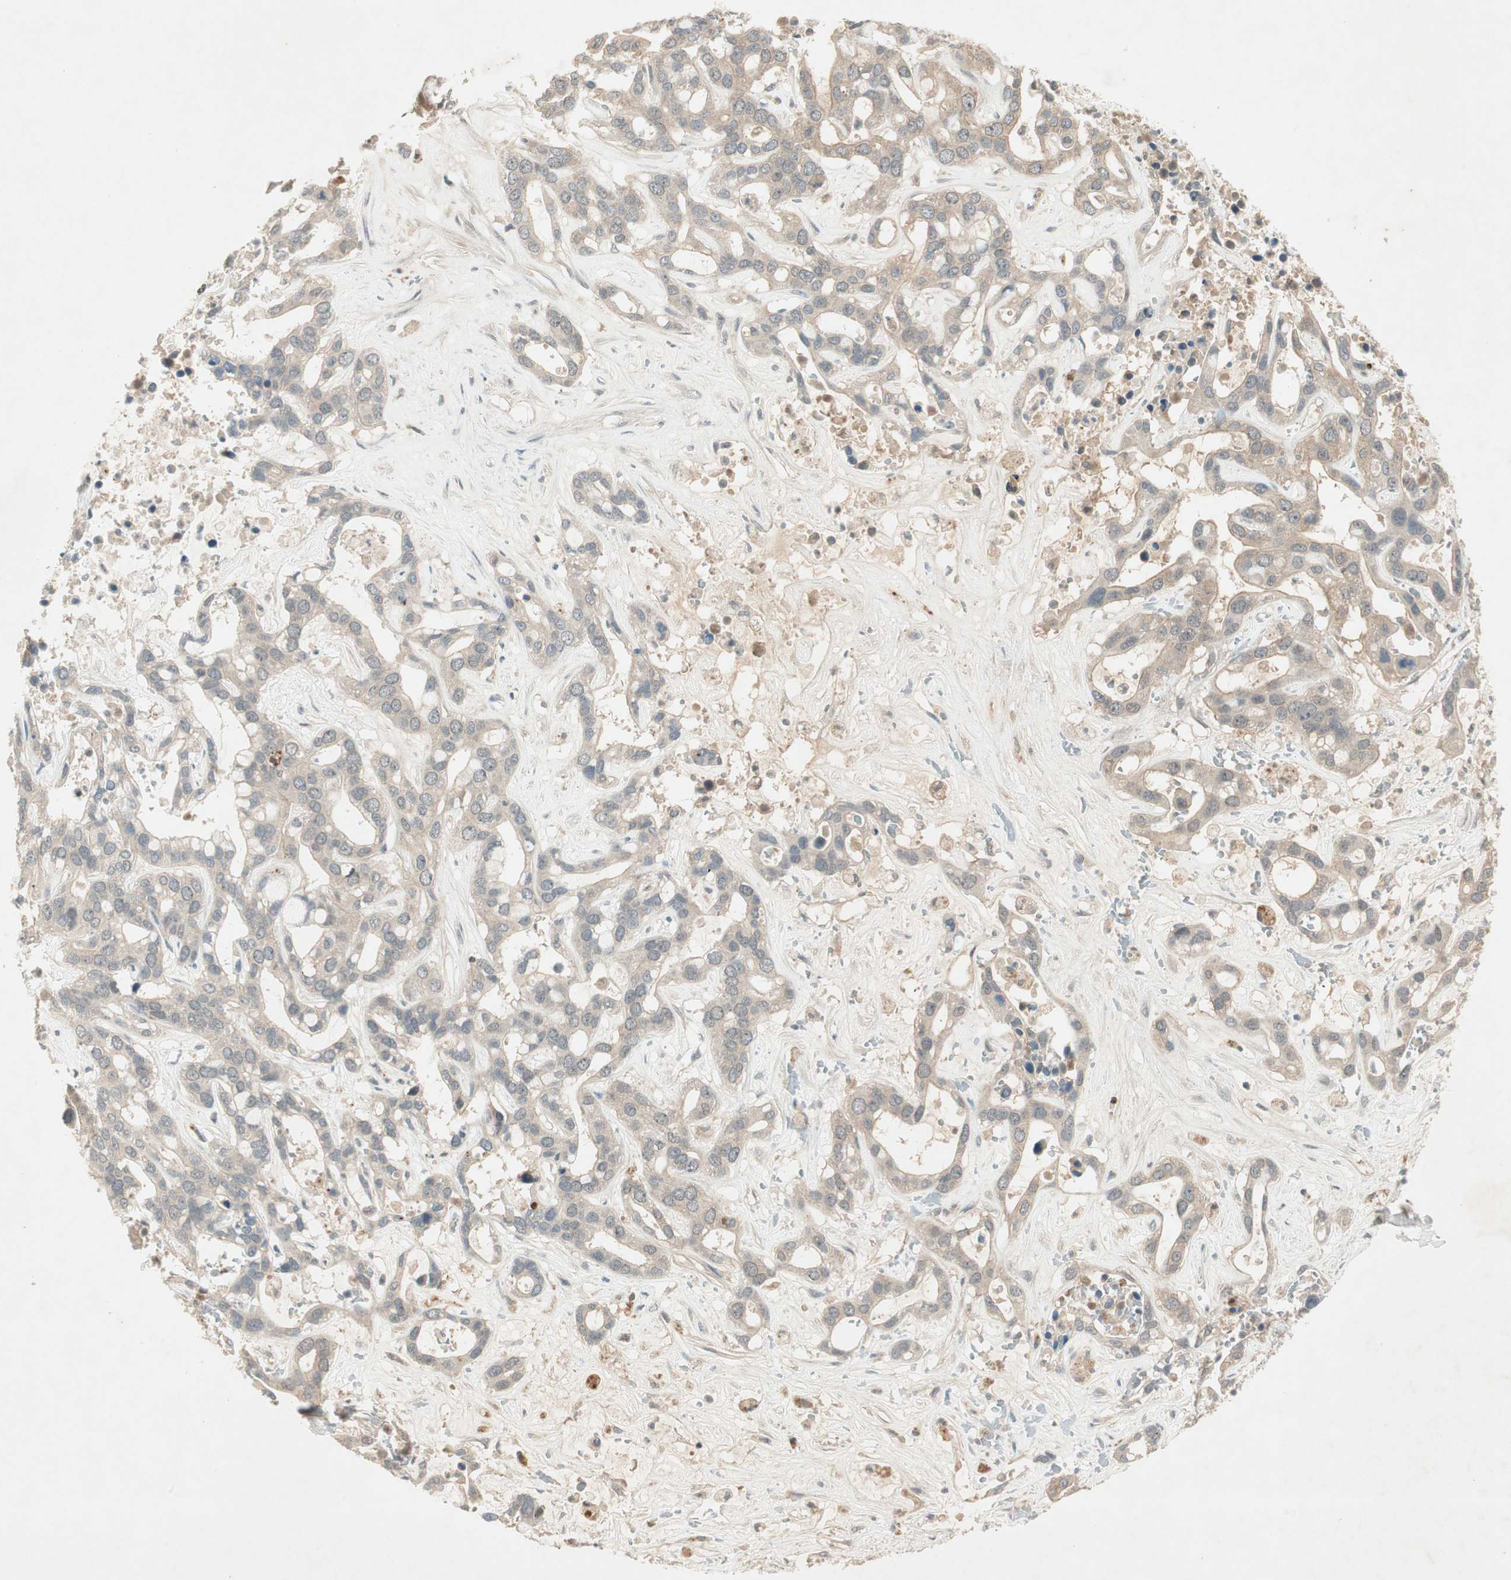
{"staining": {"intensity": "weak", "quantity": "<25%", "location": "nuclear"}, "tissue": "liver cancer", "cell_type": "Tumor cells", "image_type": "cancer", "snomed": [{"axis": "morphology", "description": "Cholangiocarcinoma"}, {"axis": "topography", "description": "Liver"}], "caption": "Tumor cells show no significant protein positivity in liver cancer (cholangiocarcinoma). The staining is performed using DAB brown chromogen with nuclei counter-stained in using hematoxylin.", "gene": "RNGTT", "patient": {"sex": "female", "age": 65}}